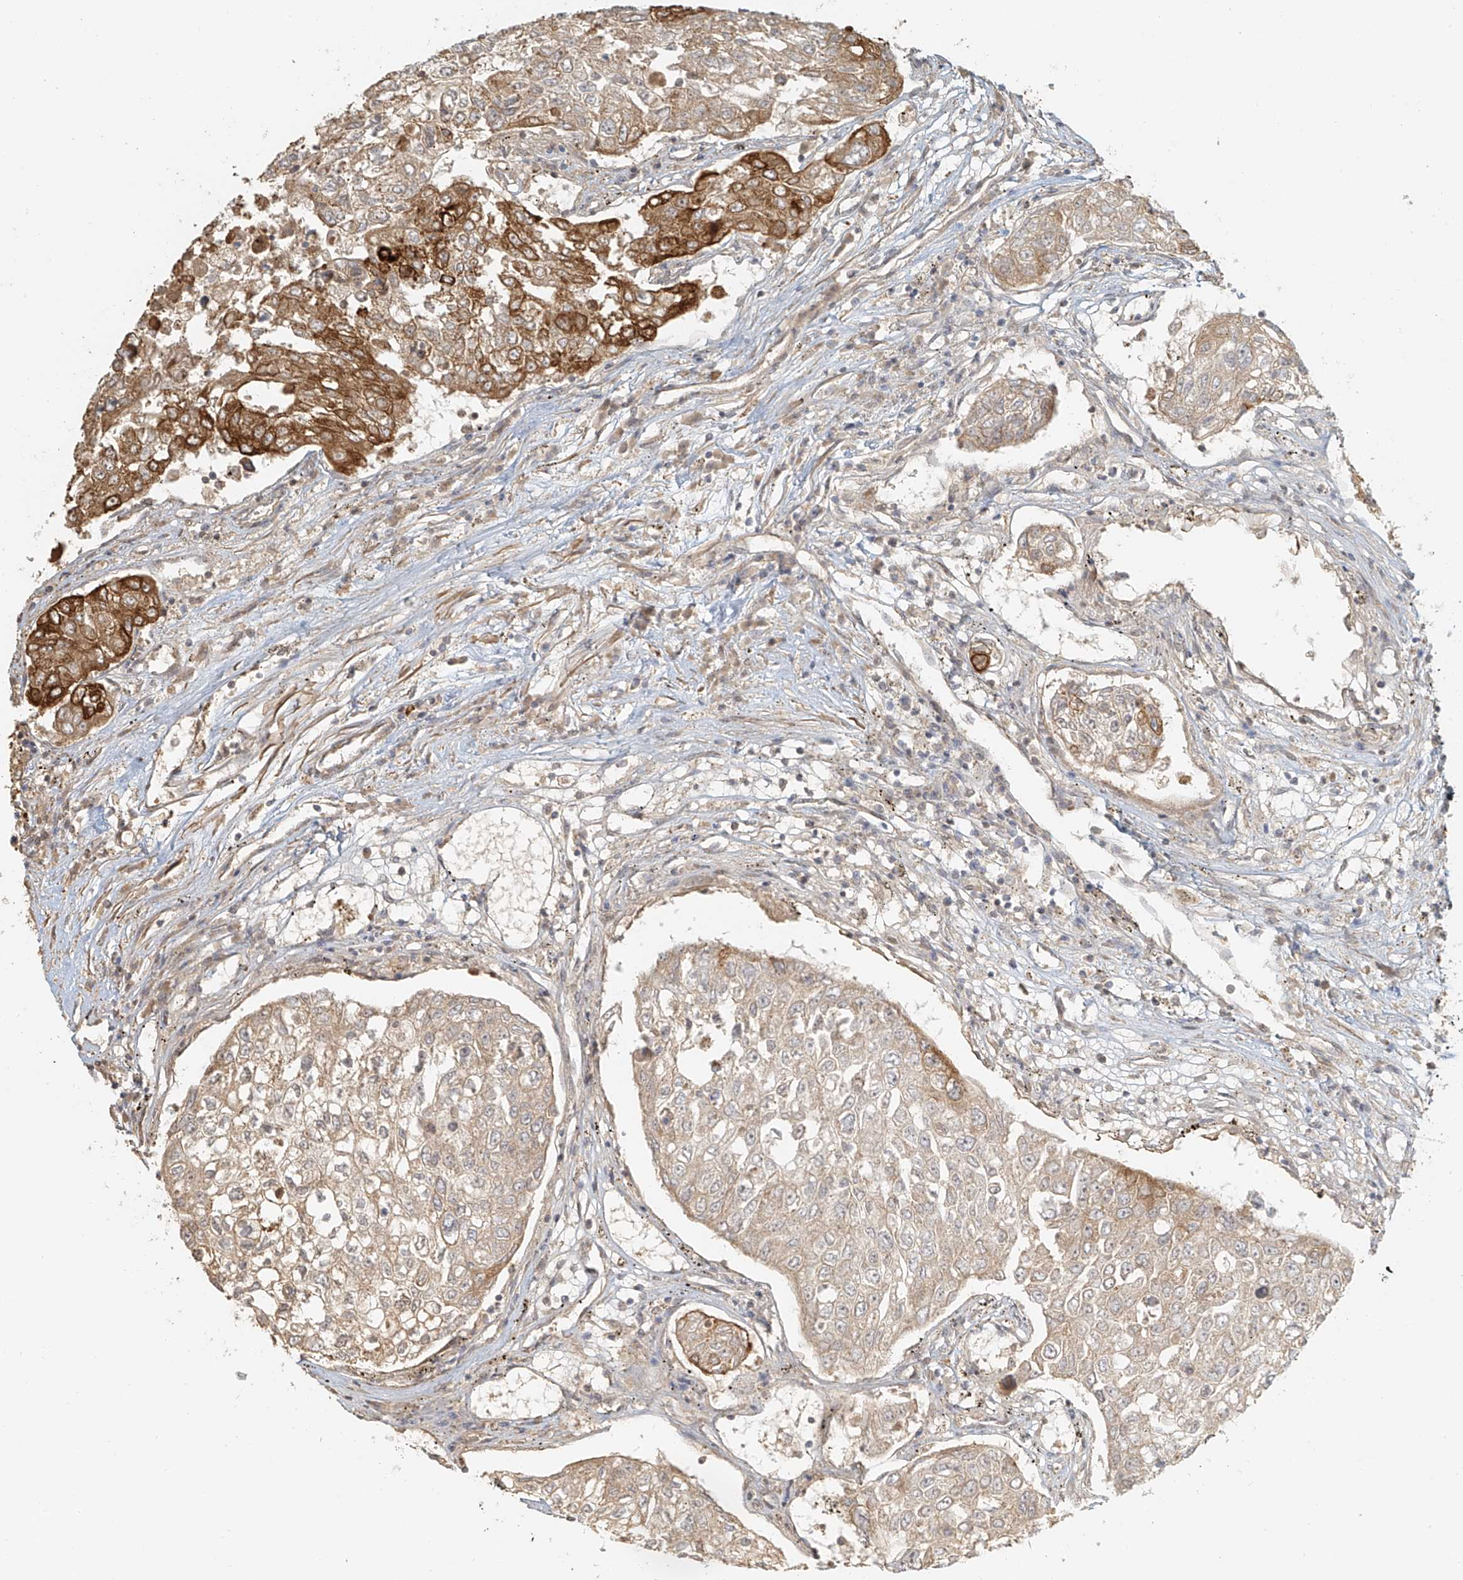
{"staining": {"intensity": "strong", "quantity": "<25%", "location": "cytoplasmic/membranous"}, "tissue": "urothelial cancer", "cell_type": "Tumor cells", "image_type": "cancer", "snomed": [{"axis": "morphology", "description": "Urothelial carcinoma, High grade"}, {"axis": "topography", "description": "Lymph node"}, {"axis": "topography", "description": "Urinary bladder"}], "caption": "Human urothelial carcinoma (high-grade) stained for a protein (brown) shows strong cytoplasmic/membranous positive positivity in approximately <25% of tumor cells.", "gene": "UPK1B", "patient": {"sex": "male", "age": 51}}